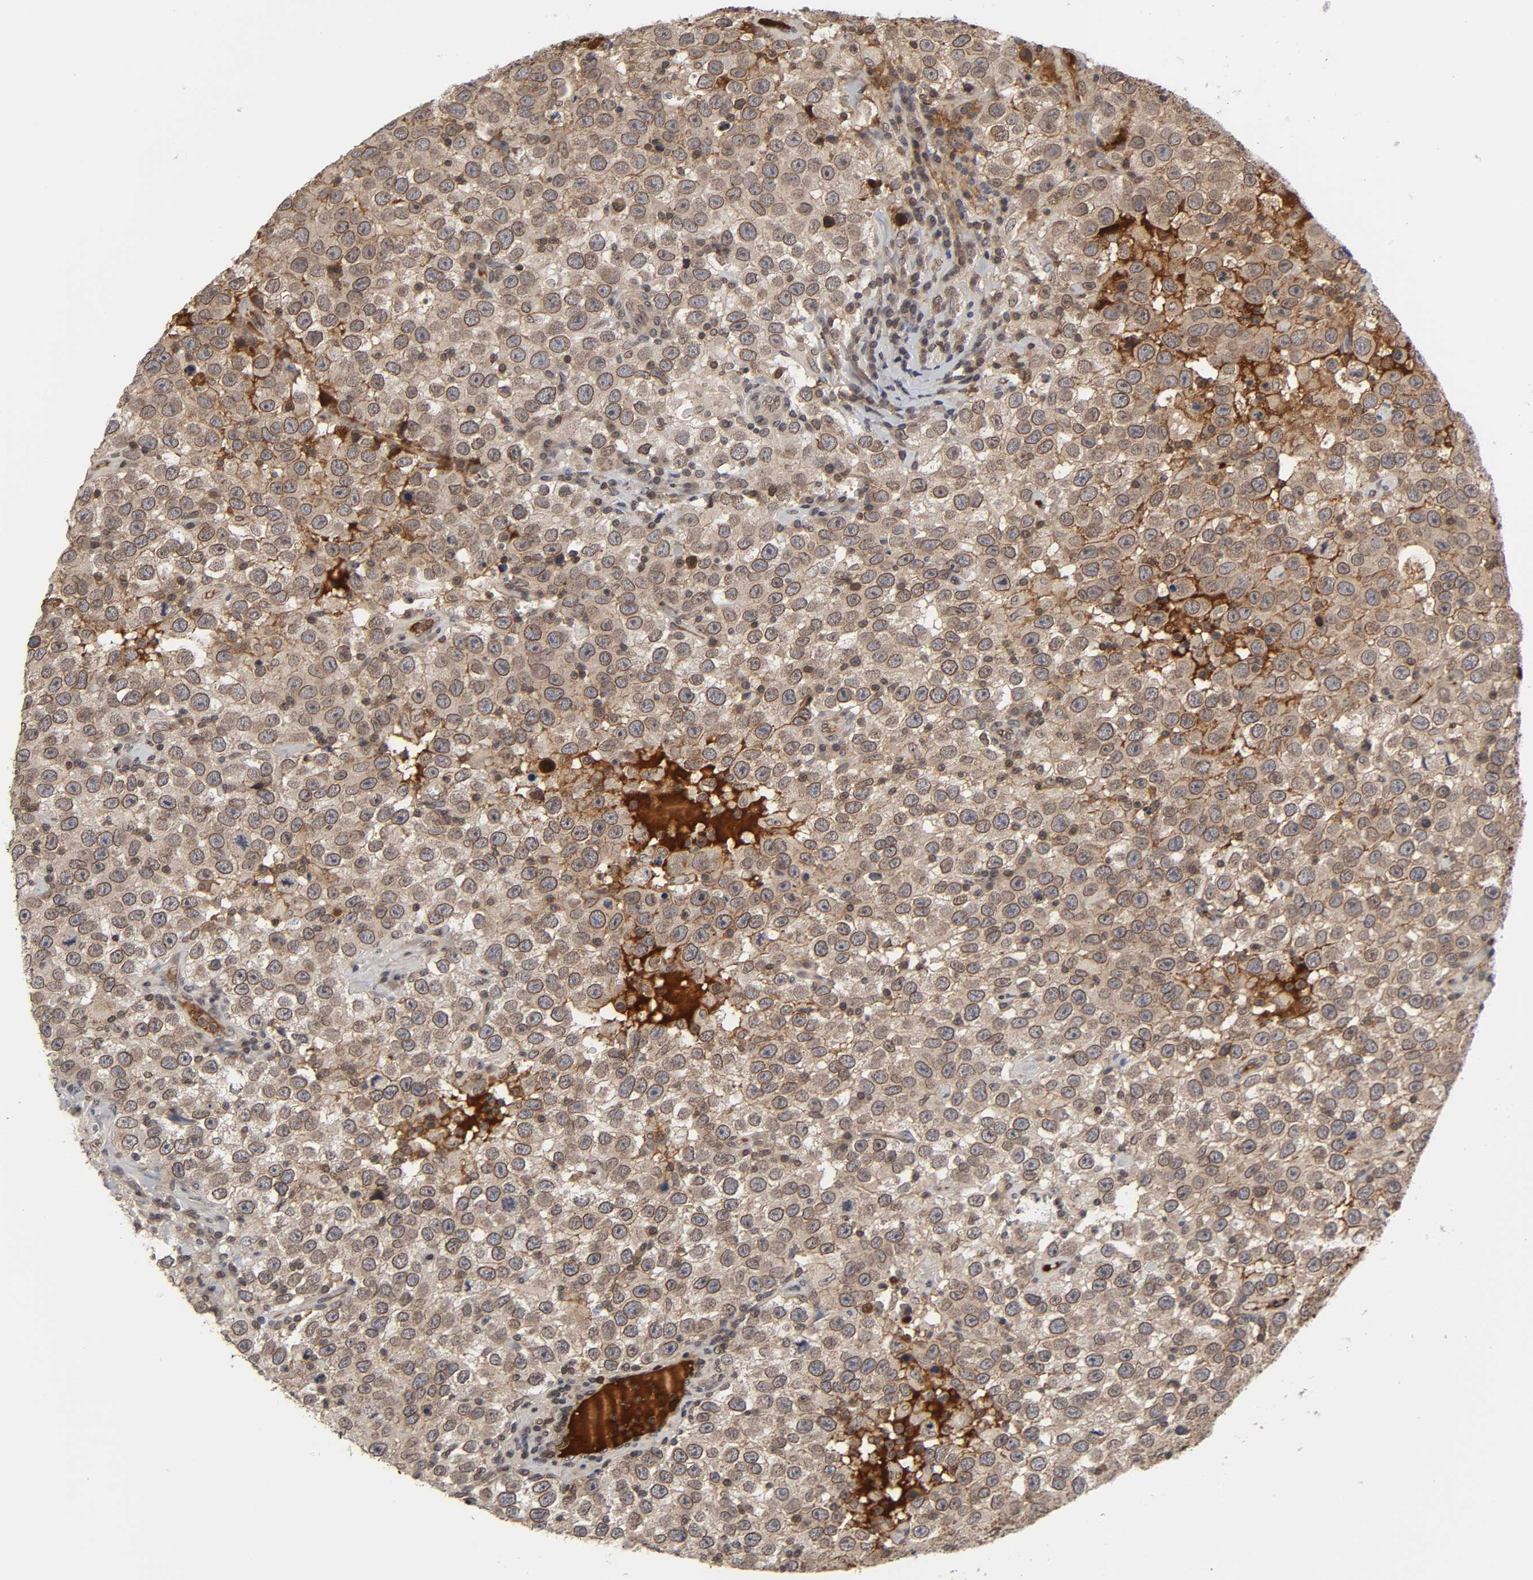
{"staining": {"intensity": "strong", "quantity": ">75%", "location": "cytoplasmic/membranous,nuclear"}, "tissue": "testis cancer", "cell_type": "Tumor cells", "image_type": "cancer", "snomed": [{"axis": "morphology", "description": "Seminoma, NOS"}, {"axis": "topography", "description": "Testis"}], "caption": "This is a photomicrograph of IHC staining of seminoma (testis), which shows strong staining in the cytoplasmic/membranous and nuclear of tumor cells.", "gene": "CPN2", "patient": {"sex": "male", "age": 41}}